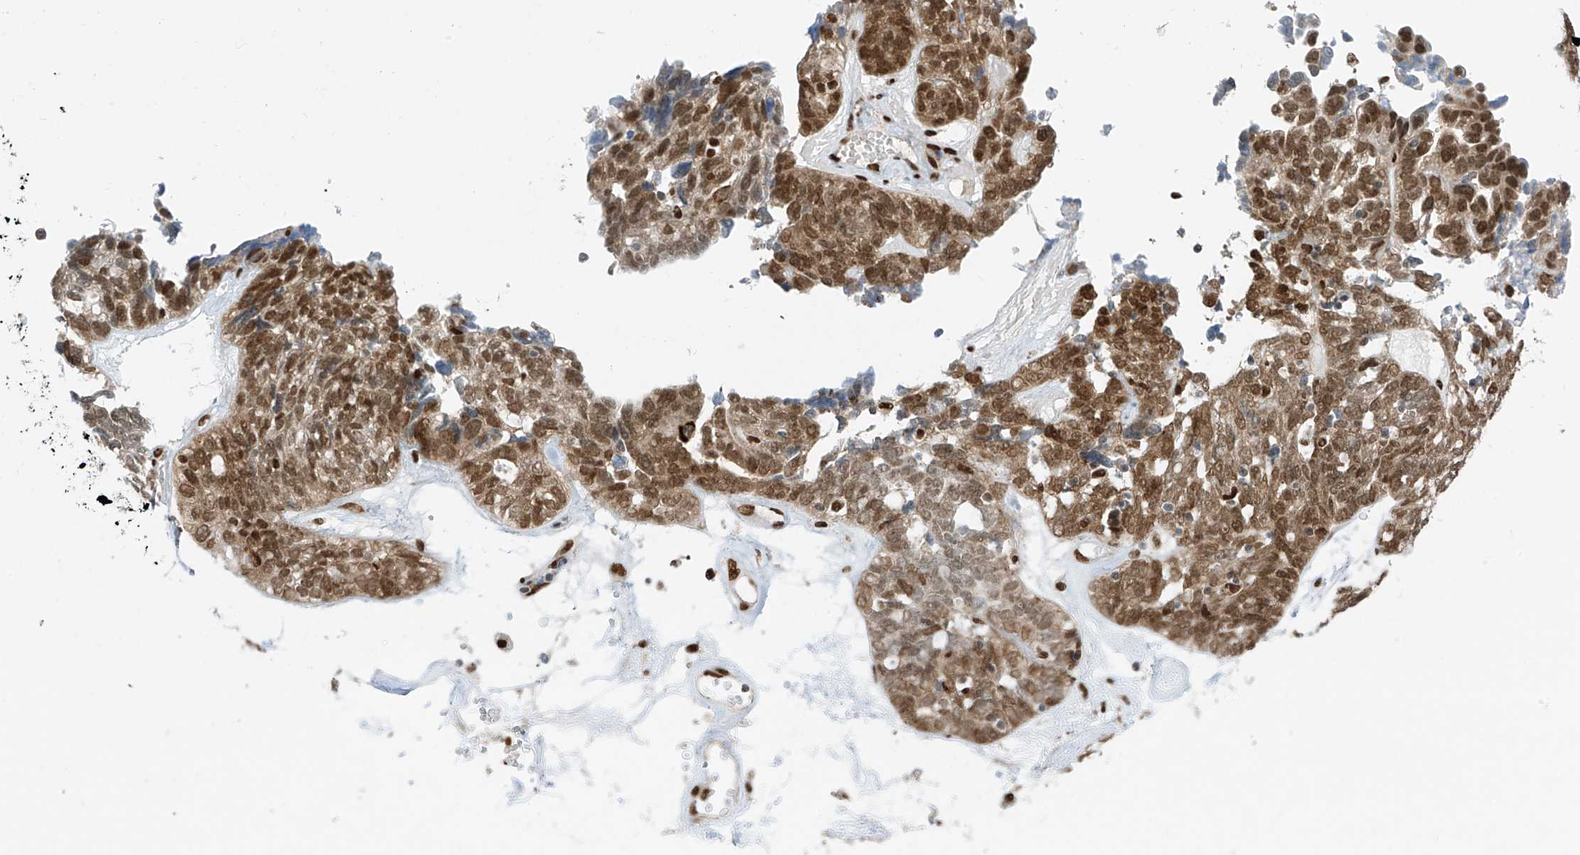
{"staining": {"intensity": "moderate", "quantity": ">75%", "location": "cytoplasmic/membranous,nuclear"}, "tissue": "ovarian cancer", "cell_type": "Tumor cells", "image_type": "cancer", "snomed": [{"axis": "morphology", "description": "Cystadenocarcinoma, serous, NOS"}, {"axis": "topography", "description": "Ovary"}], "caption": "There is medium levels of moderate cytoplasmic/membranous and nuclear expression in tumor cells of ovarian cancer, as demonstrated by immunohistochemical staining (brown color).", "gene": "PM20D2", "patient": {"sex": "female", "age": 79}}